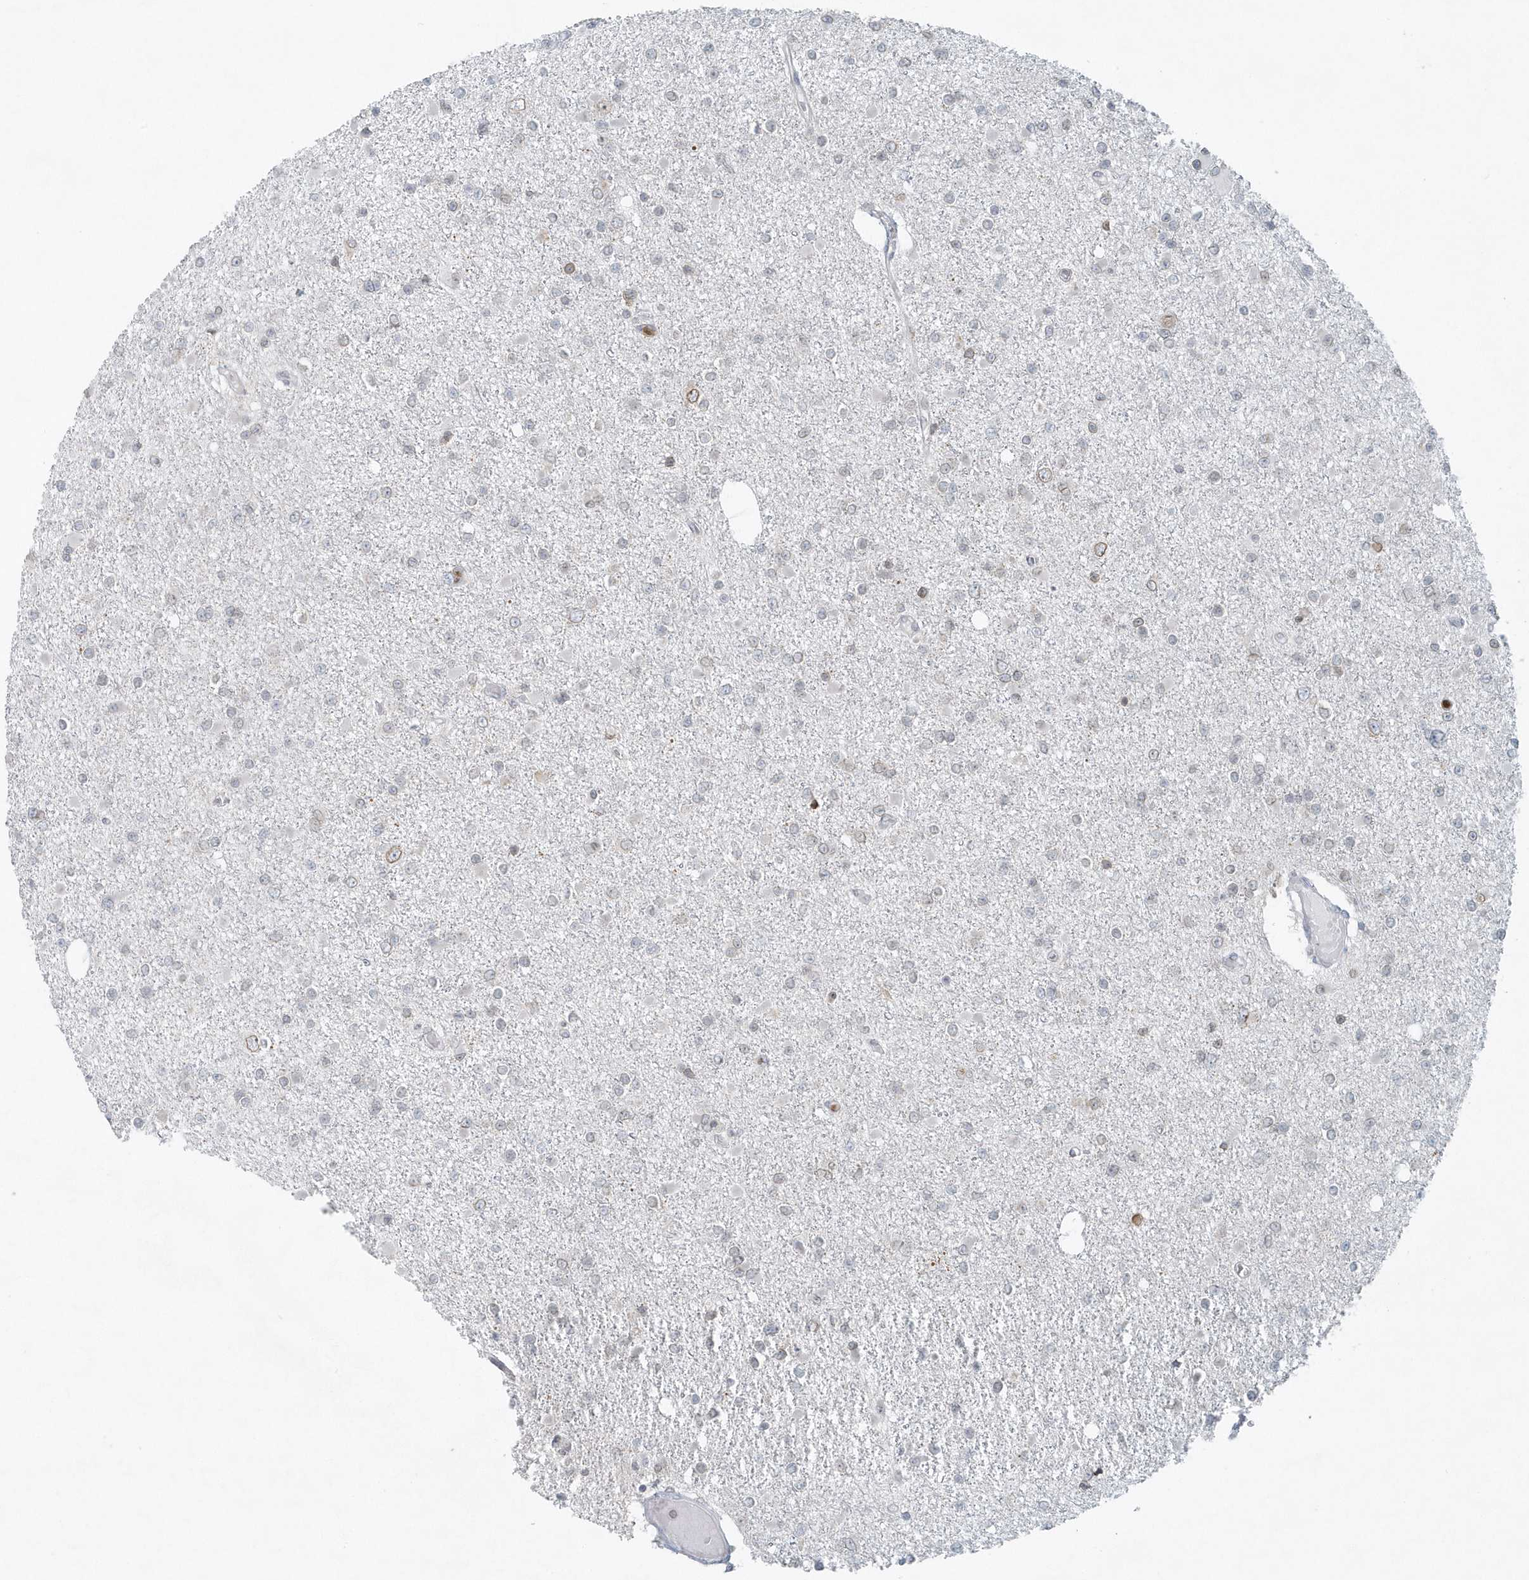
{"staining": {"intensity": "negative", "quantity": "none", "location": "none"}, "tissue": "glioma", "cell_type": "Tumor cells", "image_type": "cancer", "snomed": [{"axis": "morphology", "description": "Glioma, malignant, Low grade"}, {"axis": "topography", "description": "Brain"}], "caption": "Immunohistochemistry (IHC) photomicrograph of malignant glioma (low-grade) stained for a protein (brown), which displays no expression in tumor cells.", "gene": "NUP54", "patient": {"sex": "female", "age": 22}}